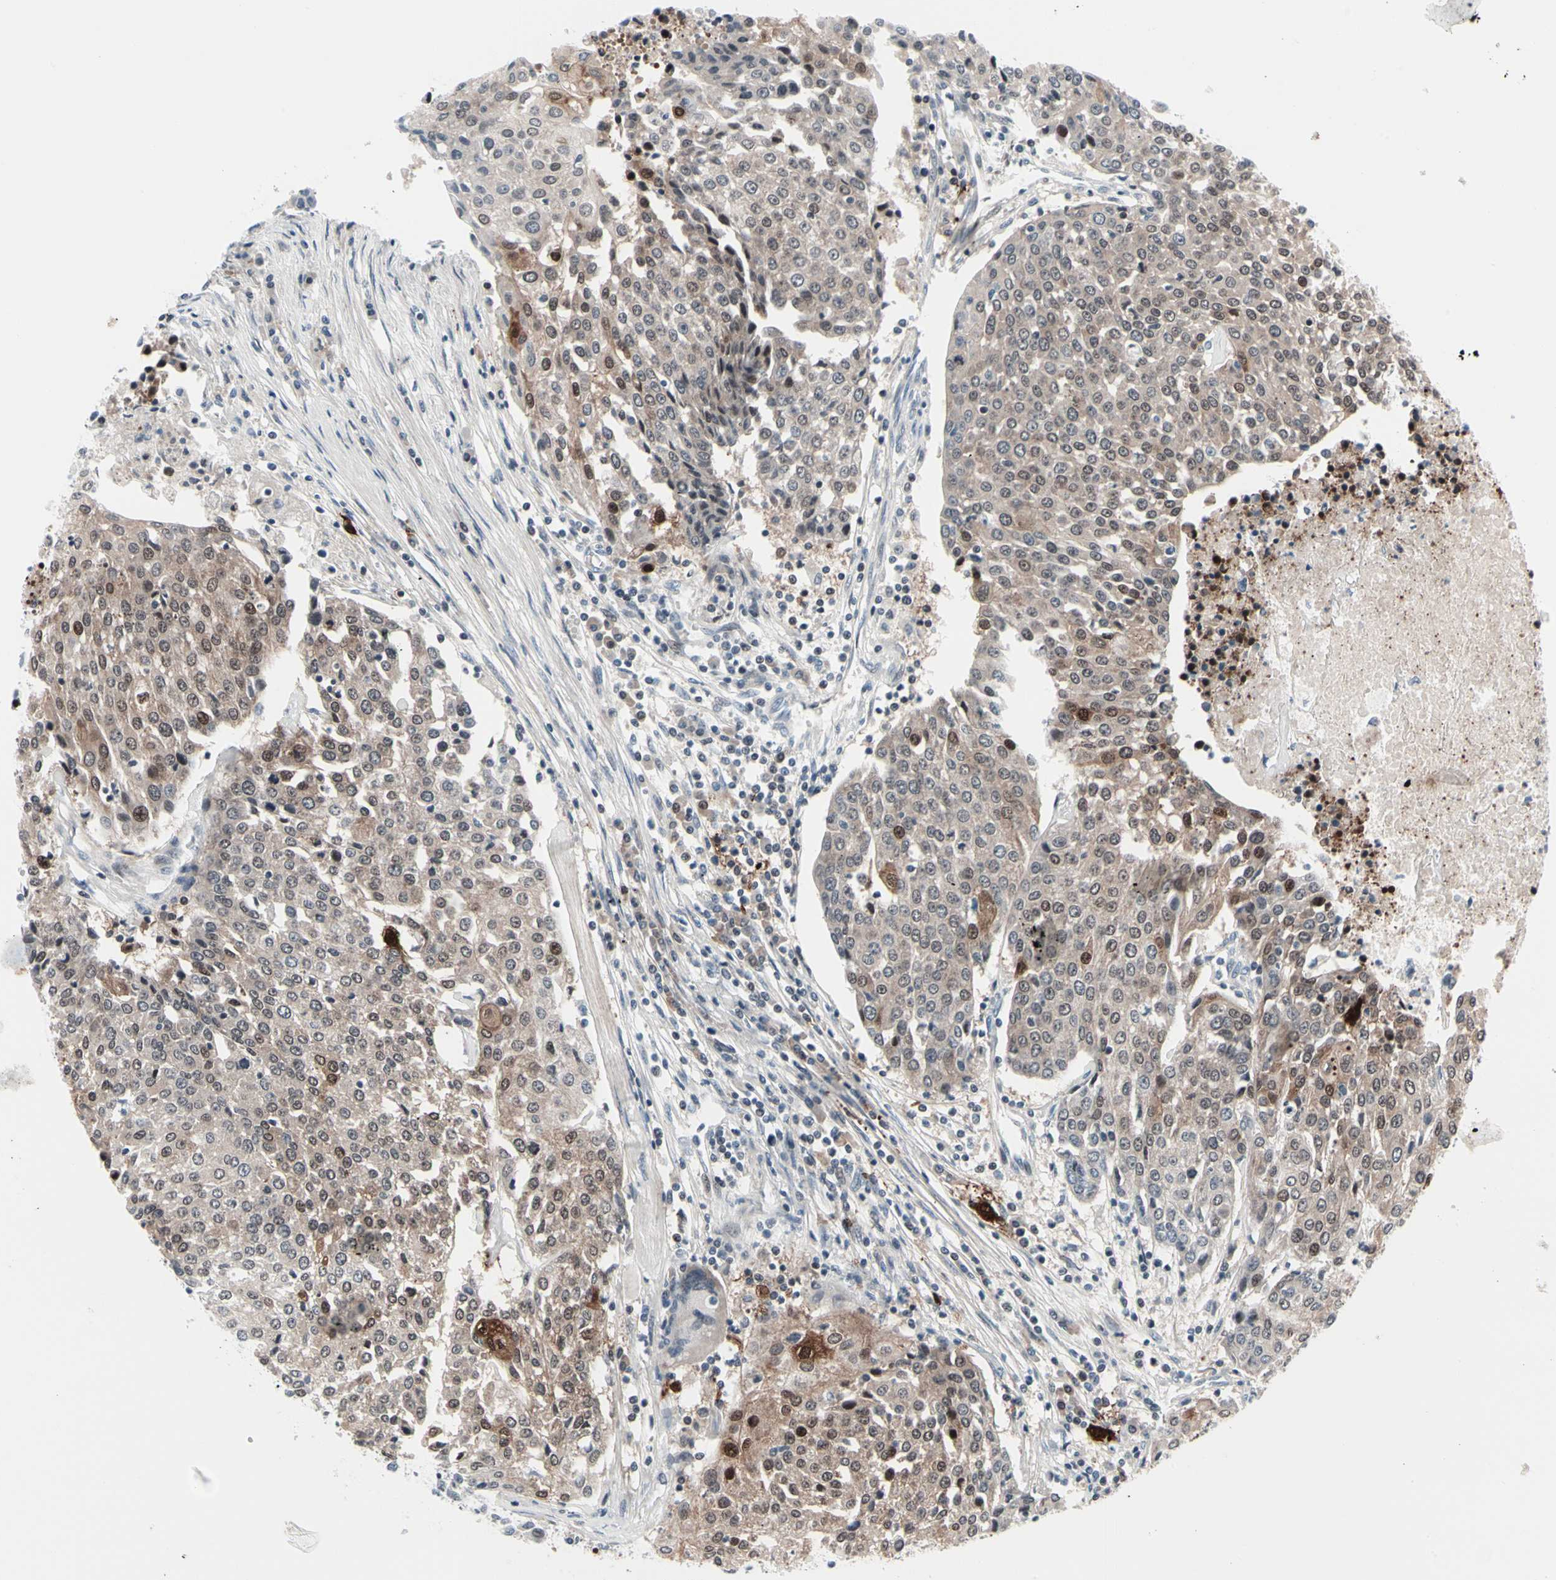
{"staining": {"intensity": "moderate", "quantity": "25%-75%", "location": "cytoplasmic/membranous,nuclear"}, "tissue": "urothelial cancer", "cell_type": "Tumor cells", "image_type": "cancer", "snomed": [{"axis": "morphology", "description": "Urothelial carcinoma, High grade"}, {"axis": "topography", "description": "Urinary bladder"}], "caption": "This is an image of immunohistochemistry (IHC) staining of urothelial cancer, which shows moderate expression in the cytoplasmic/membranous and nuclear of tumor cells.", "gene": "TXN", "patient": {"sex": "female", "age": 85}}